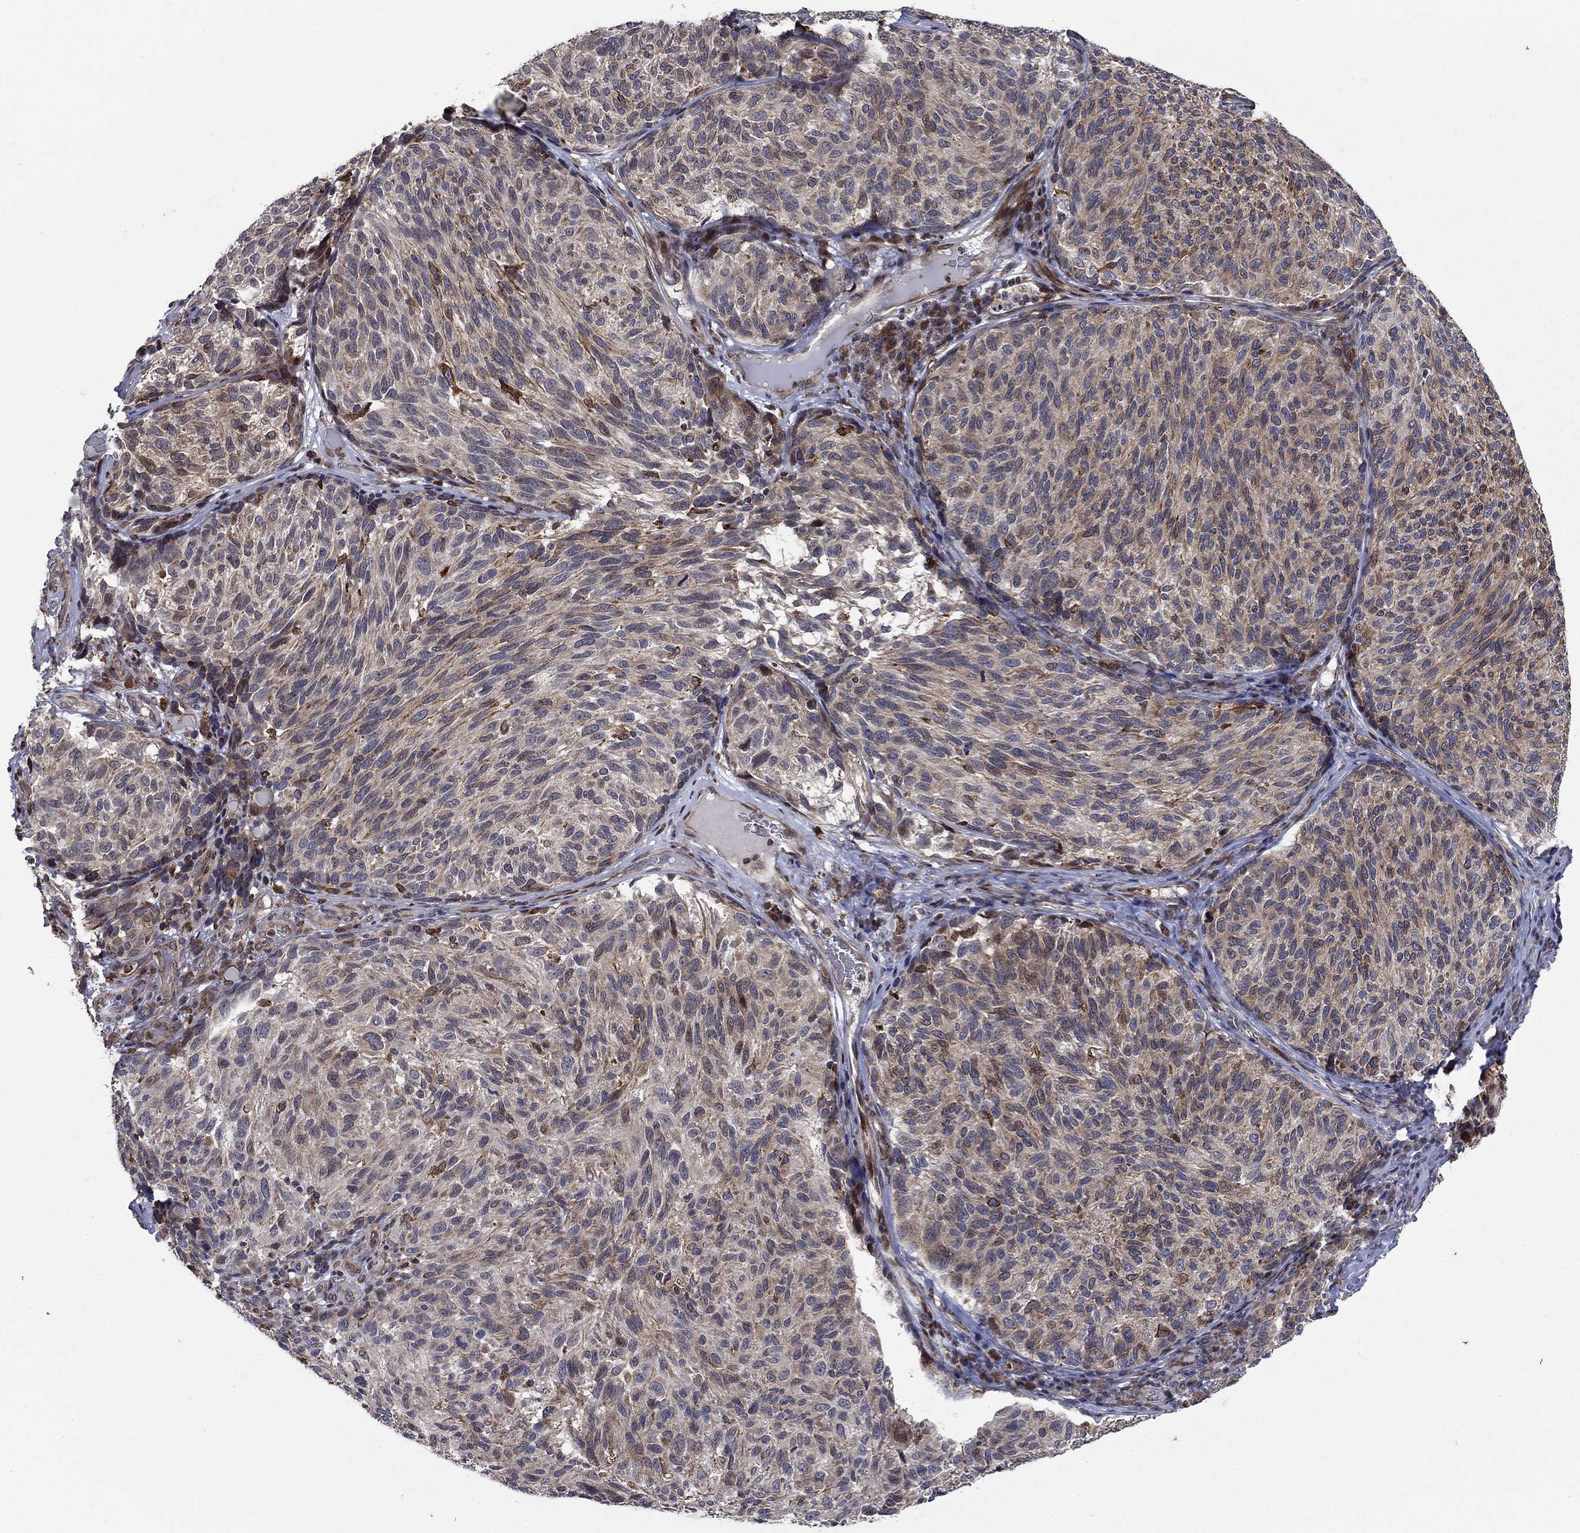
{"staining": {"intensity": "strong", "quantity": "<25%", "location": "cytoplasmic/membranous"}, "tissue": "melanoma", "cell_type": "Tumor cells", "image_type": "cancer", "snomed": [{"axis": "morphology", "description": "Malignant melanoma, NOS"}, {"axis": "topography", "description": "Skin"}], "caption": "A high-resolution image shows IHC staining of melanoma, which exhibits strong cytoplasmic/membranous expression in about <25% of tumor cells. (IHC, brightfield microscopy, high magnification).", "gene": "DHRS7", "patient": {"sex": "female", "age": 73}}